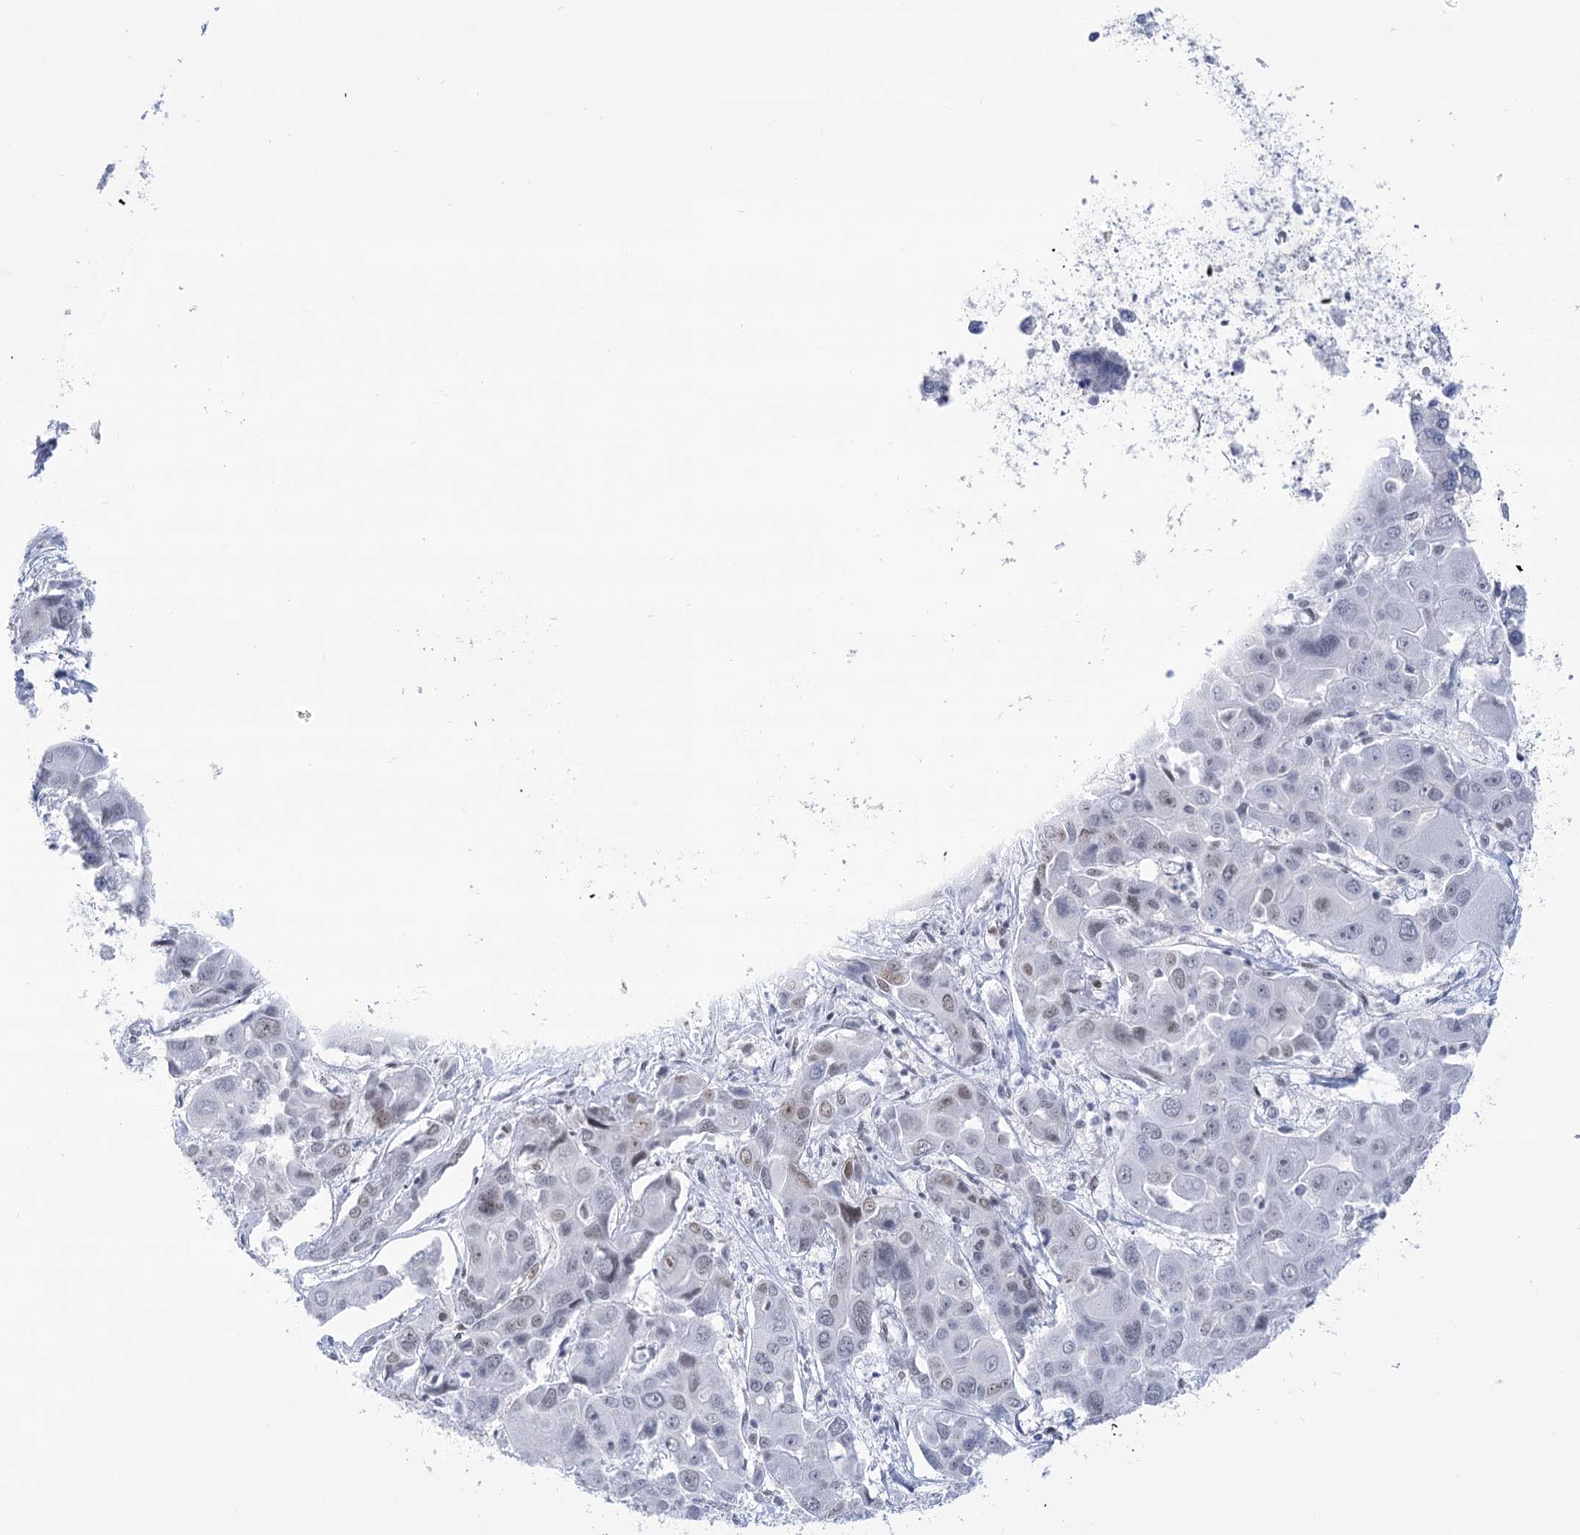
{"staining": {"intensity": "negative", "quantity": "none", "location": "none"}, "tissue": "liver cancer", "cell_type": "Tumor cells", "image_type": "cancer", "snomed": [{"axis": "morphology", "description": "Cholangiocarcinoma"}, {"axis": "topography", "description": "Liver"}], "caption": "Immunohistochemistry (IHC) photomicrograph of human liver cancer (cholangiocarcinoma) stained for a protein (brown), which displays no positivity in tumor cells. The staining is performed using DAB brown chromogen with nuclei counter-stained in using hematoxylin.", "gene": "HNRNPA0", "patient": {"sex": "male", "age": 67}}